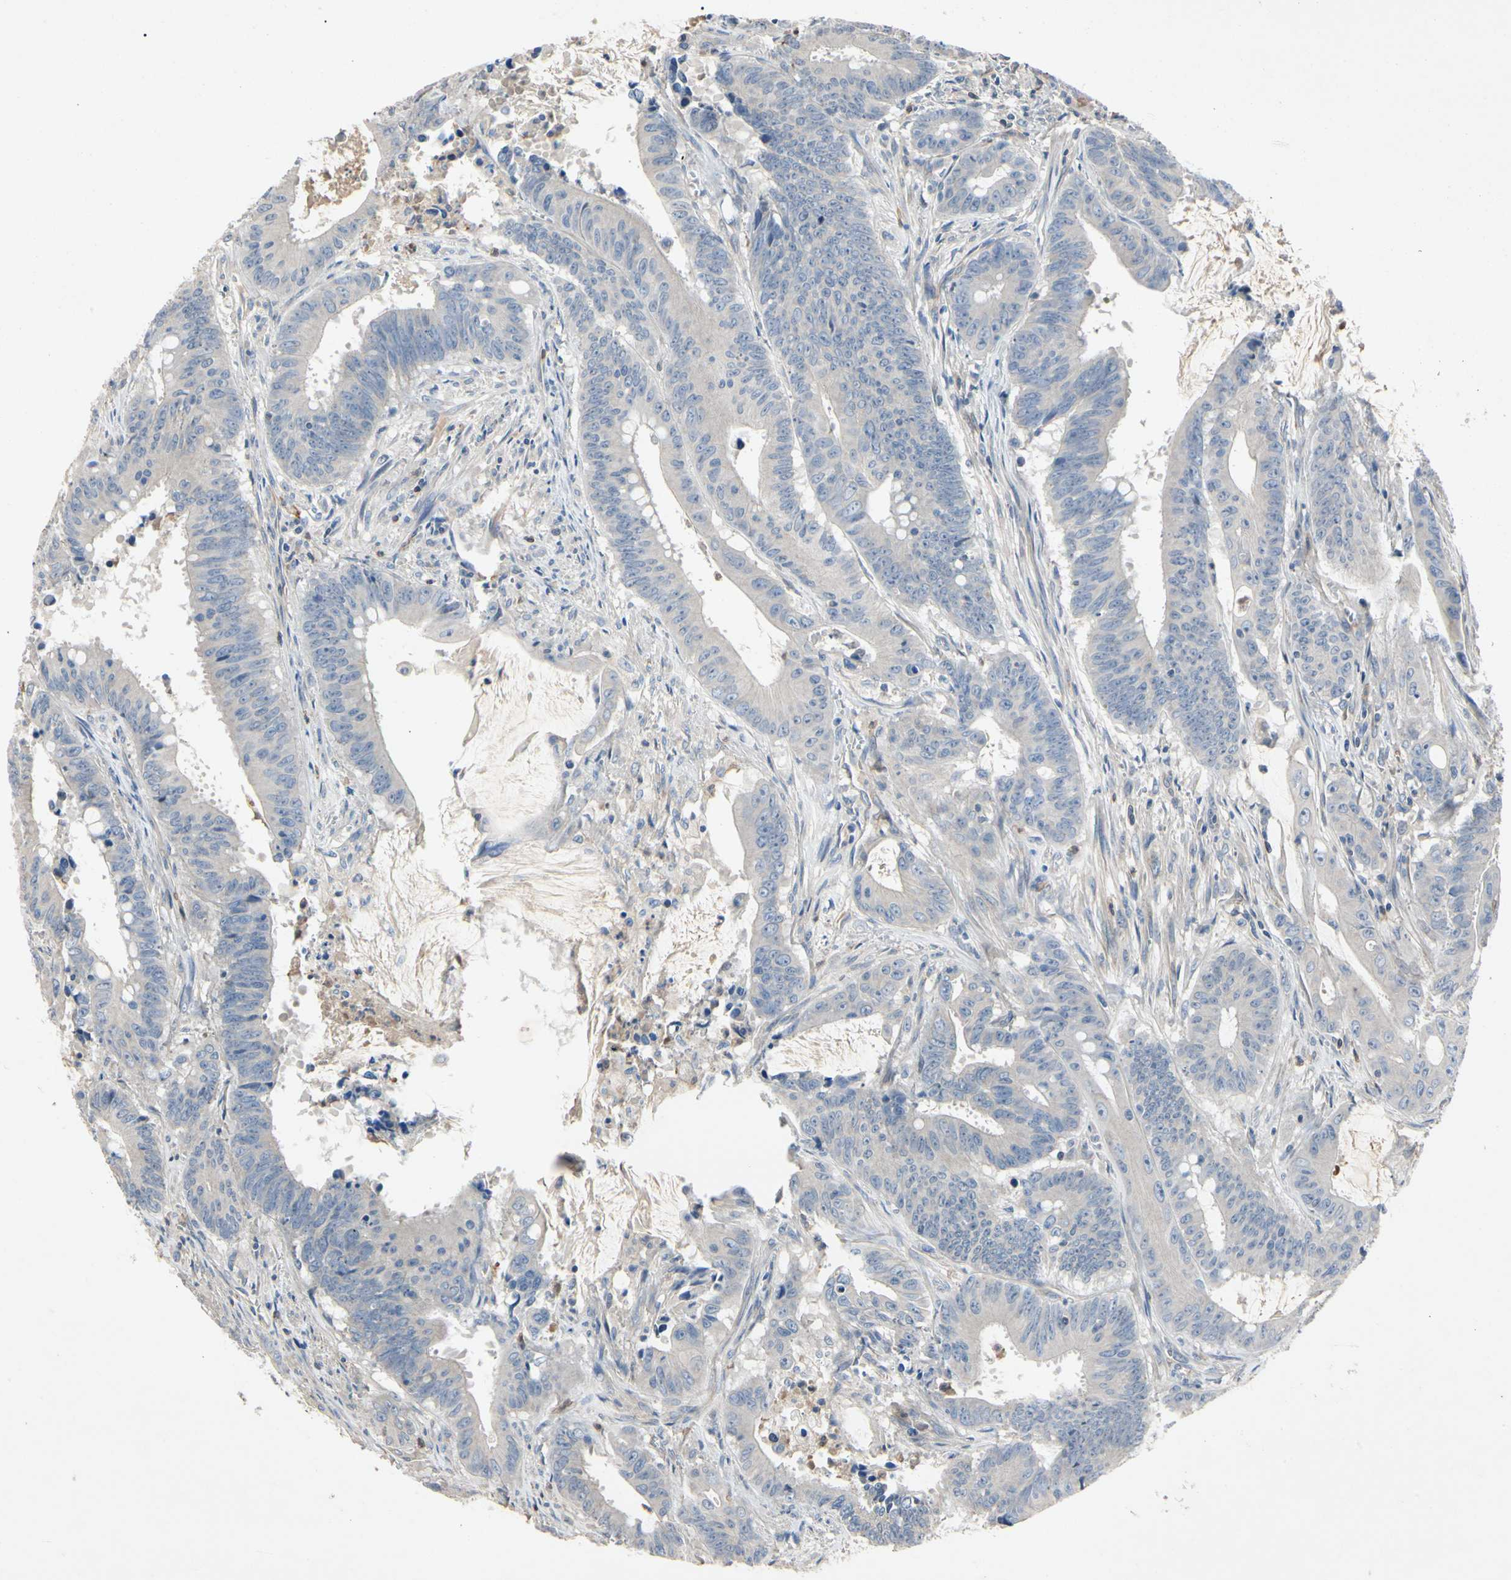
{"staining": {"intensity": "negative", "quantity": "none", "location": "none"}, "tissue": "colorectal cancer", "cell_type": "Tumor cells", "image_type": "cancer", "snomed": [{"axis": "morphology", "description": "Adenocarcinoma, NOS"}, {"axis": "topography", "description": "Colon"}], "caption": "Human colorectal cancer stained for a protein using immunohistochemistry (IHC) reveals no staining in tumor cells.", "gene": "CRTAC1", "patient": {"sex": "male", "age": 45}}